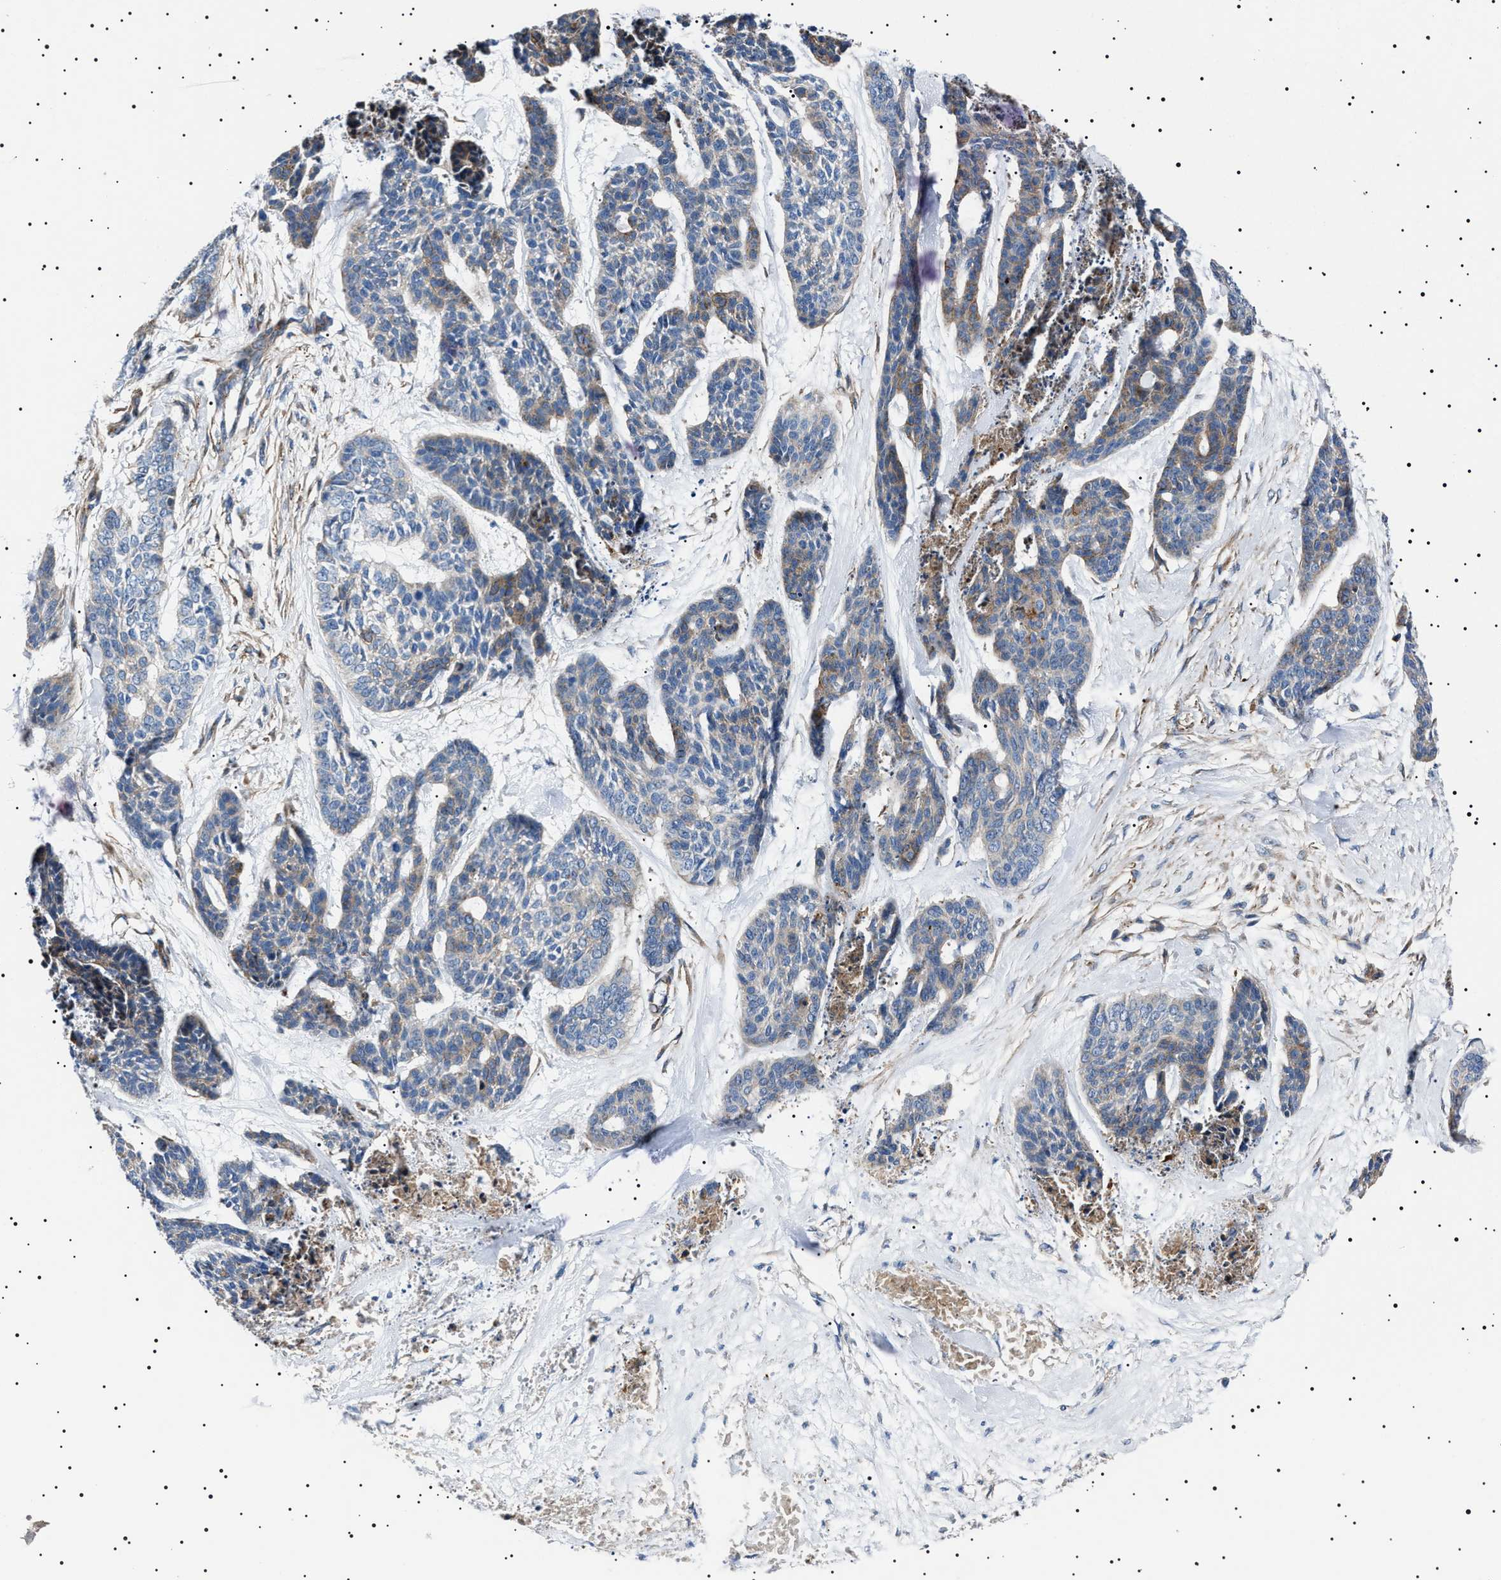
{"staining": {"intensity": "weak", "quantity": "<25%", "location": "cytoplasmic/membranous"}, "tissue": "skin cancer", "cell_type": "Tumor cells", "image_type": "cancer", "snomed": [{"axis": "morphology", "description": "Basal cell carcinoma"}, {"axis": "topography", "description": "Skin"}], "caption": "IHC photomicrograph of neoplastic tissue: basal cell carcinoma (skin) stained with DAB exhibits no significant protein expression in tumor cells.", "gene": "NEU1", "patient": {"sex": "female", "age": 64}}